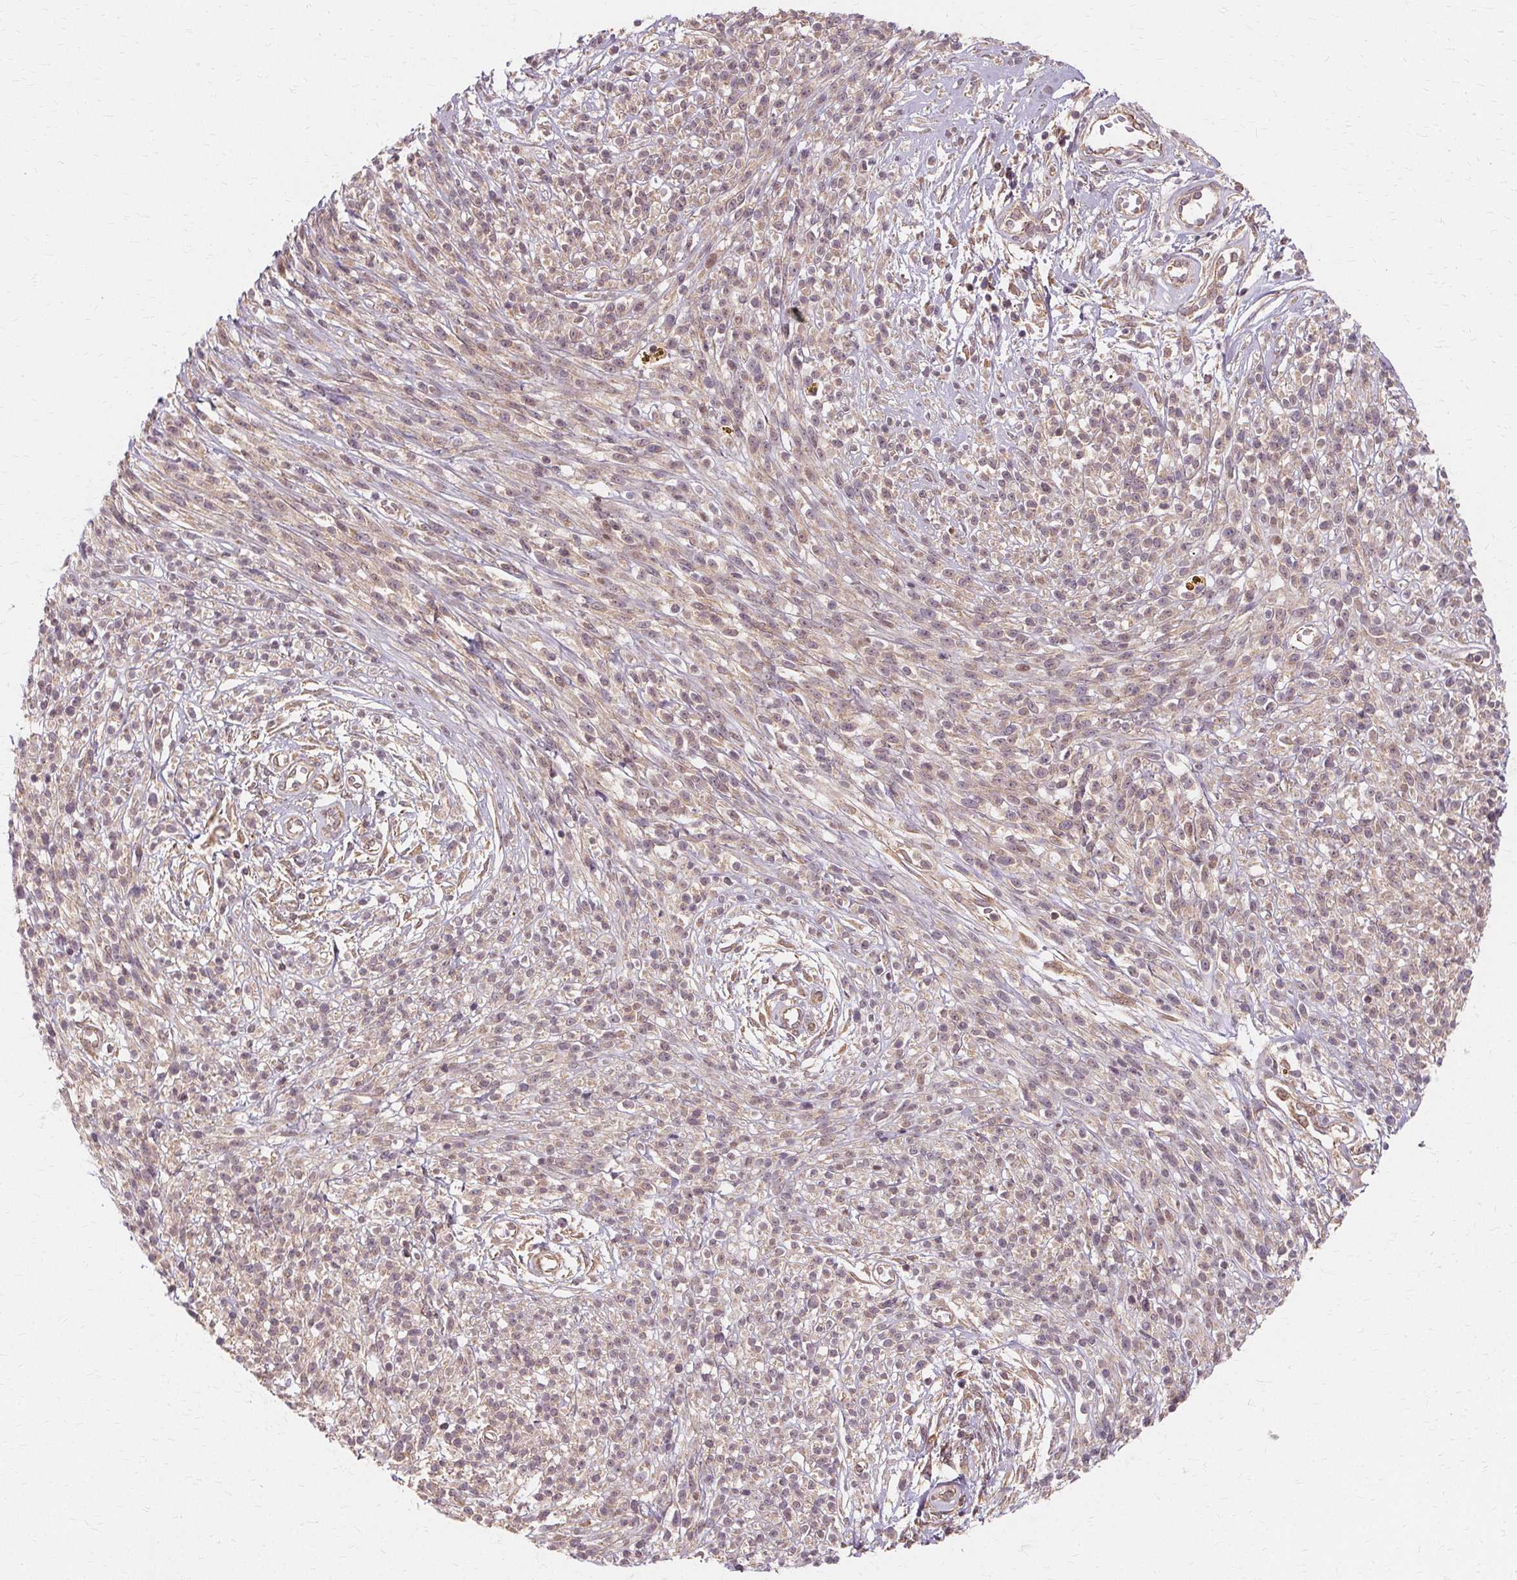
{"staining": {"intensity": "weak", "quantity": "25%-75%", "location": "cytoplasmic/membranous"}, "tissue": "melanoma", "cell_type": "Tumor cells", "image_type": "cancer", "snomed": [{"axis": "morphology", "description": "Malignant melanoma, NOS"}, {"axis": "topography", "description": "Skin"}, {"axis": "topography", "description": "Skin of trunk"}], "caption": "High-power microscopy captured an IHC image of malignant melanoma, revealing weak cytoplasmic/membranous expression in about 25%-75% of tumor cells.", "gene": "USP8", "patient": {"sex": "male", "age": 74}}